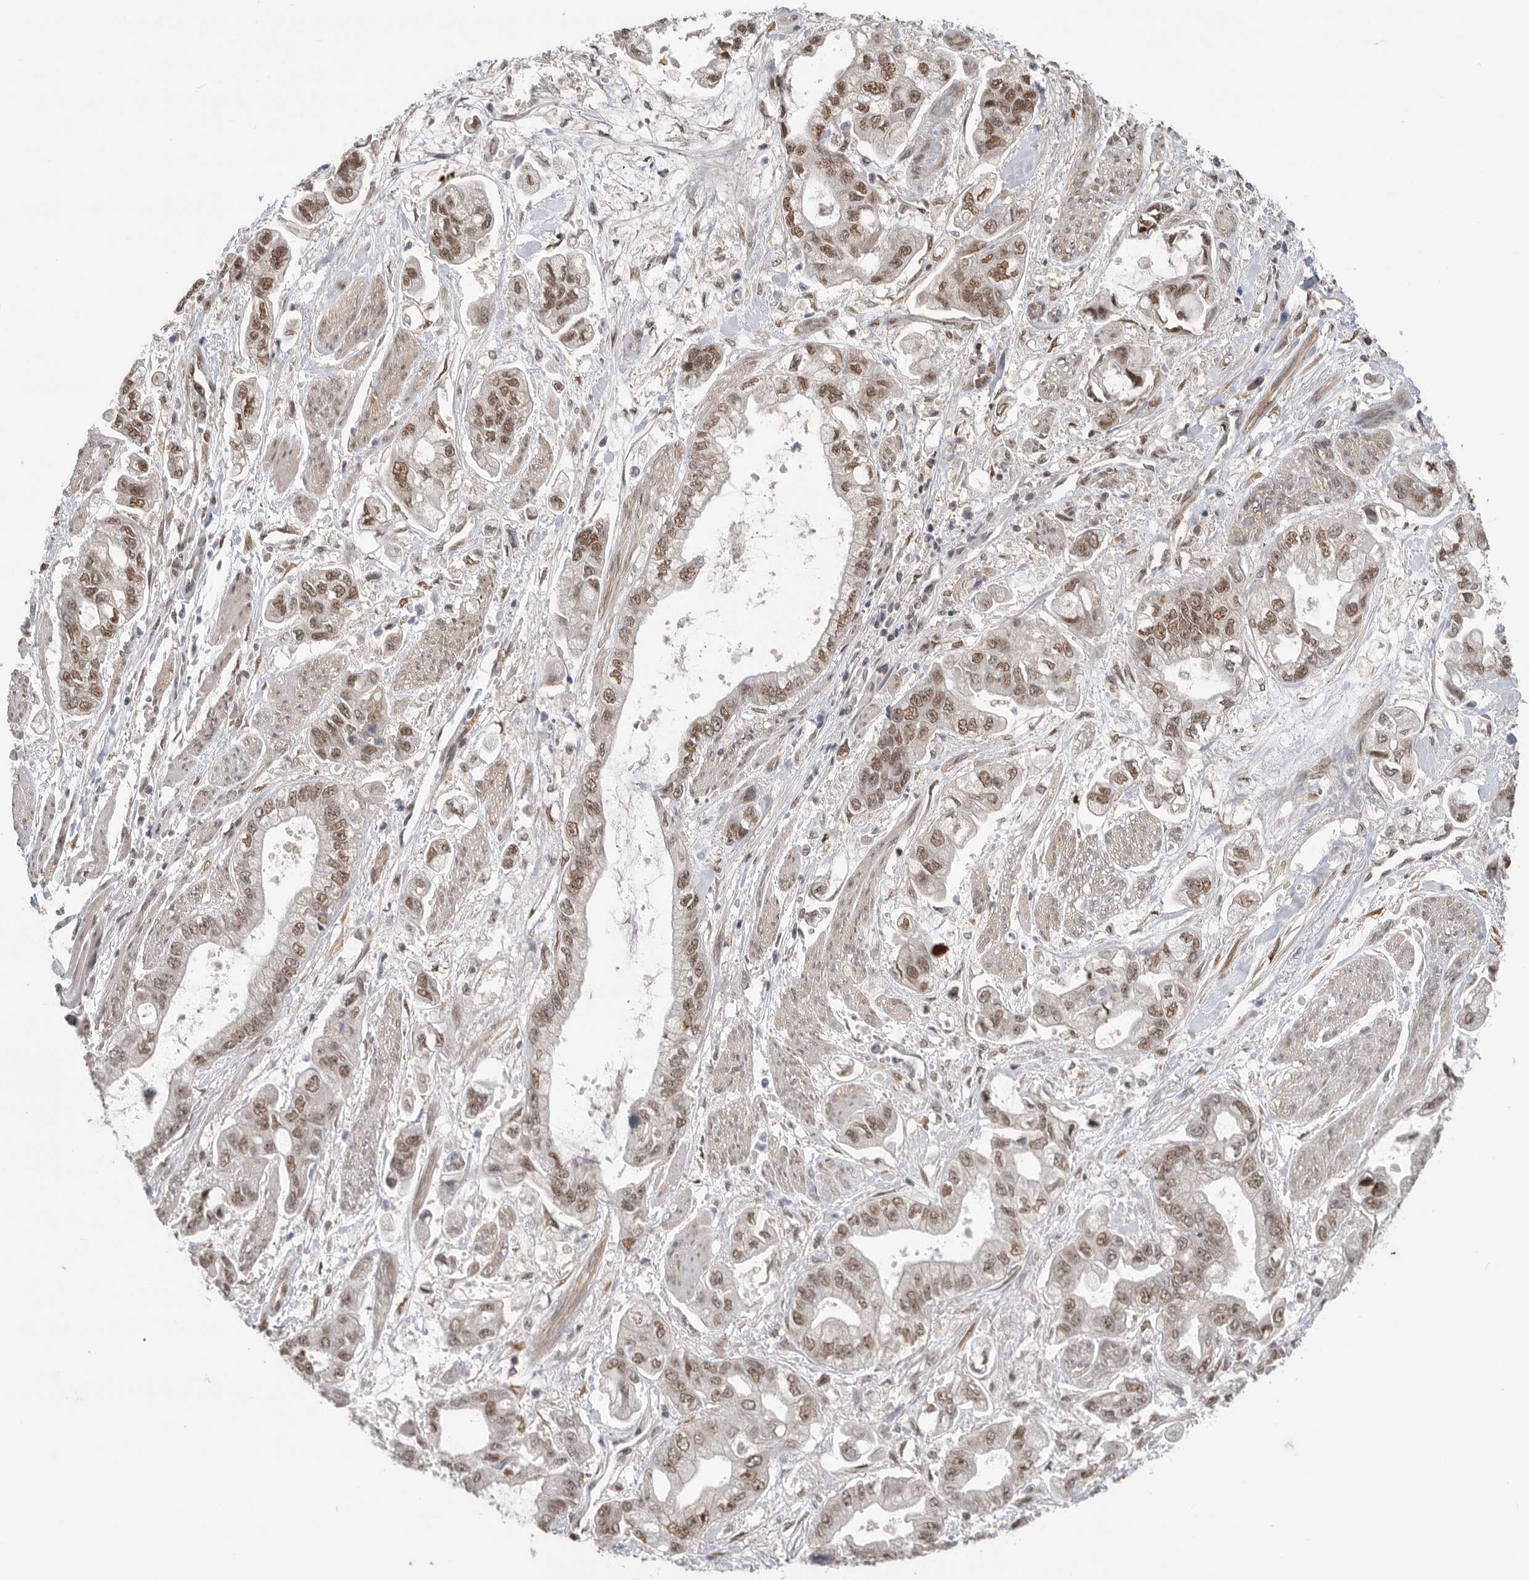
{"staining": {"intensity": "moderate", "quantity": ">75%", "location": "cytoplasmic/membranous,nuclear"}, "tissue": "stomach cancer", "cell_type": "Tumor cells", "image_type": "cancer", "snomed": [{"axis": "morphology", "description": "Normal tissue, NOS"}, {"axis": "morphology", "description": "Adenocarcinoma, NOS"}, {"axis": "topography", "description": "Stomach"}], "caption": "Protein analysis of adenocarcinoma (stomach) tissue reveals moderate cytoplasmic/membranous and nuclear expression in about >75% of tumor cells.", "gene": "VPS50", "patient": {"sex": "male", "age": 62}}